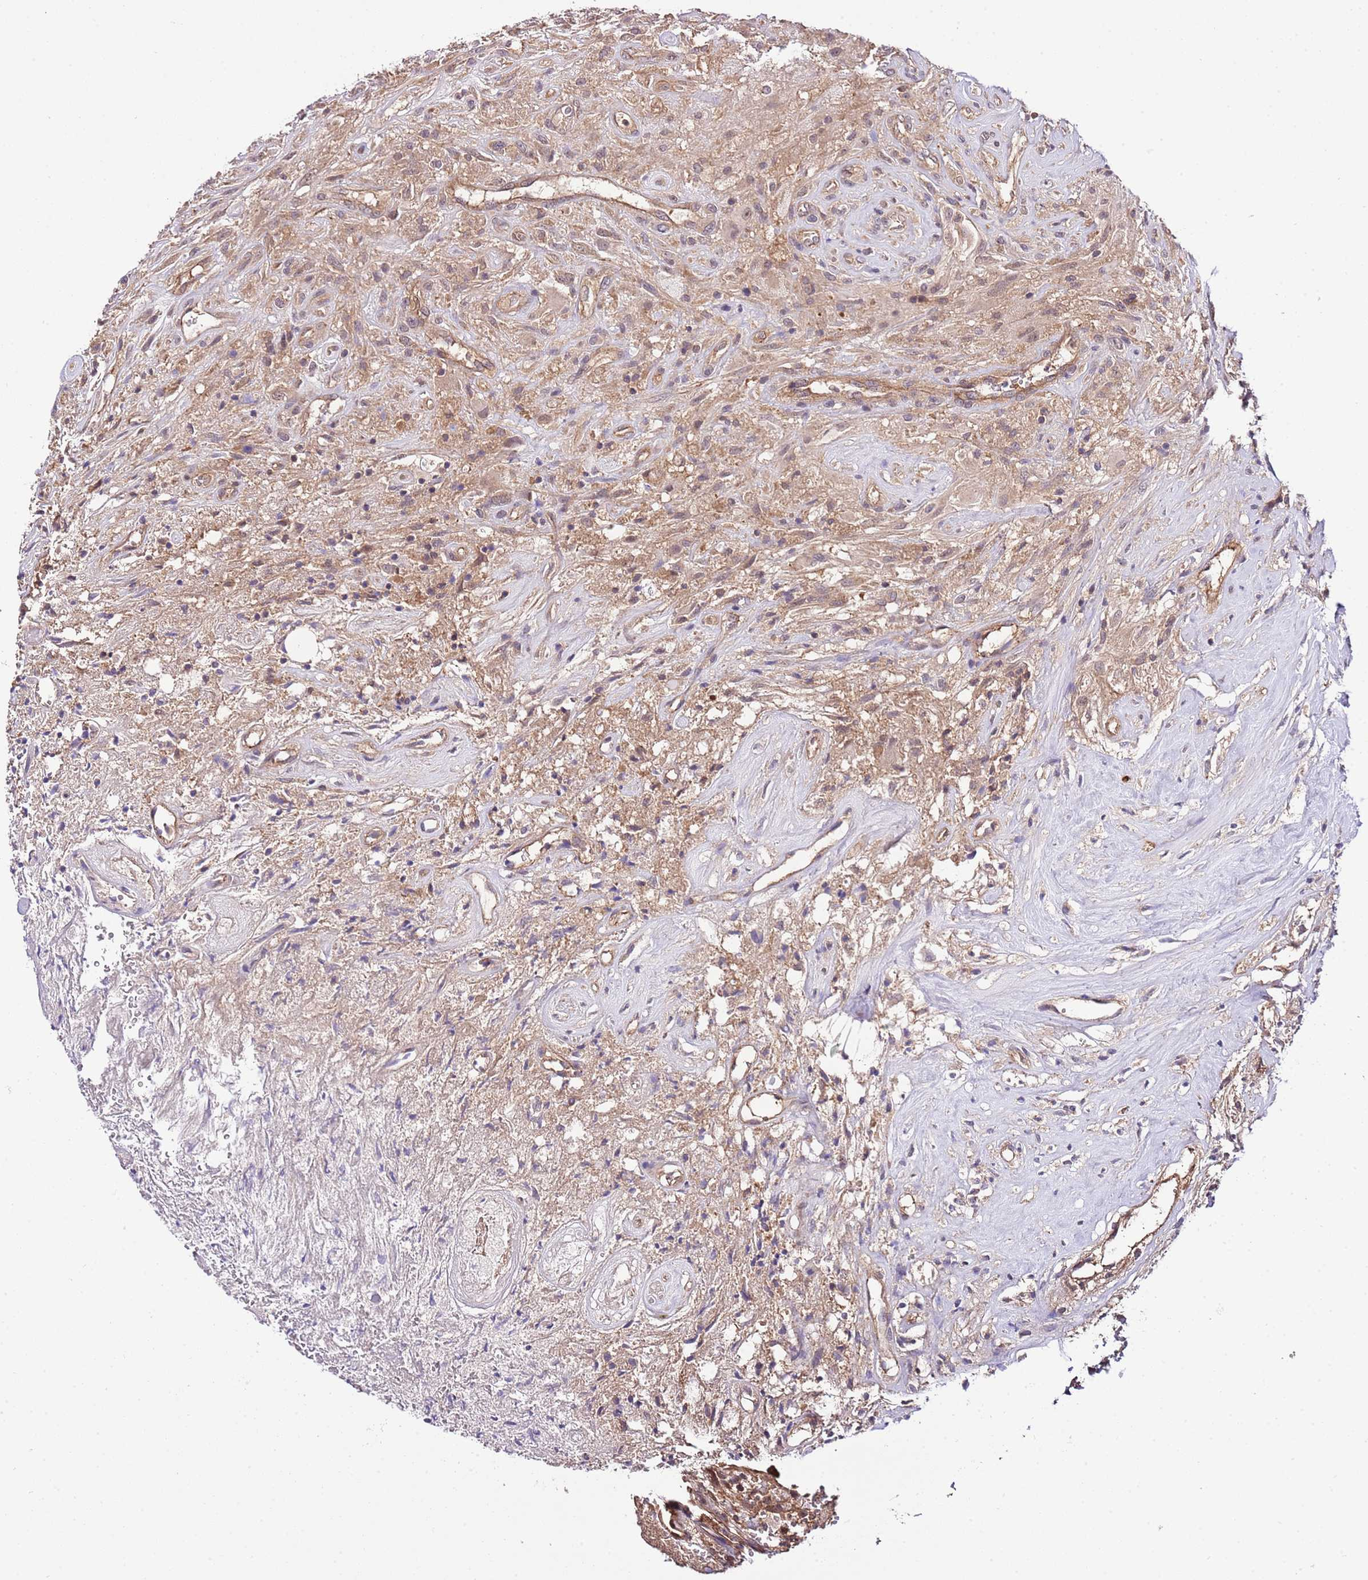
{"staining": {"intensity": "moderate", "quantity": ">75%", "location": "cytoplasmic/membranous"}, "tissue": "glioma", "cell_type": "Tumor cells", "image_type": "cancer", "snomed": [{"axis": "morphology", "description": "Glioma, malignant, High grade"}, {"axis": "topography", "description": "Brain"}], "caption": "The photomicrograph reveals a brown stain indicating the presence of a protein in the cytoplasmic/membranous of tumor cells in glioma.", "gene": "DONSON", "patient": {"sex": "male", "age": 56}}